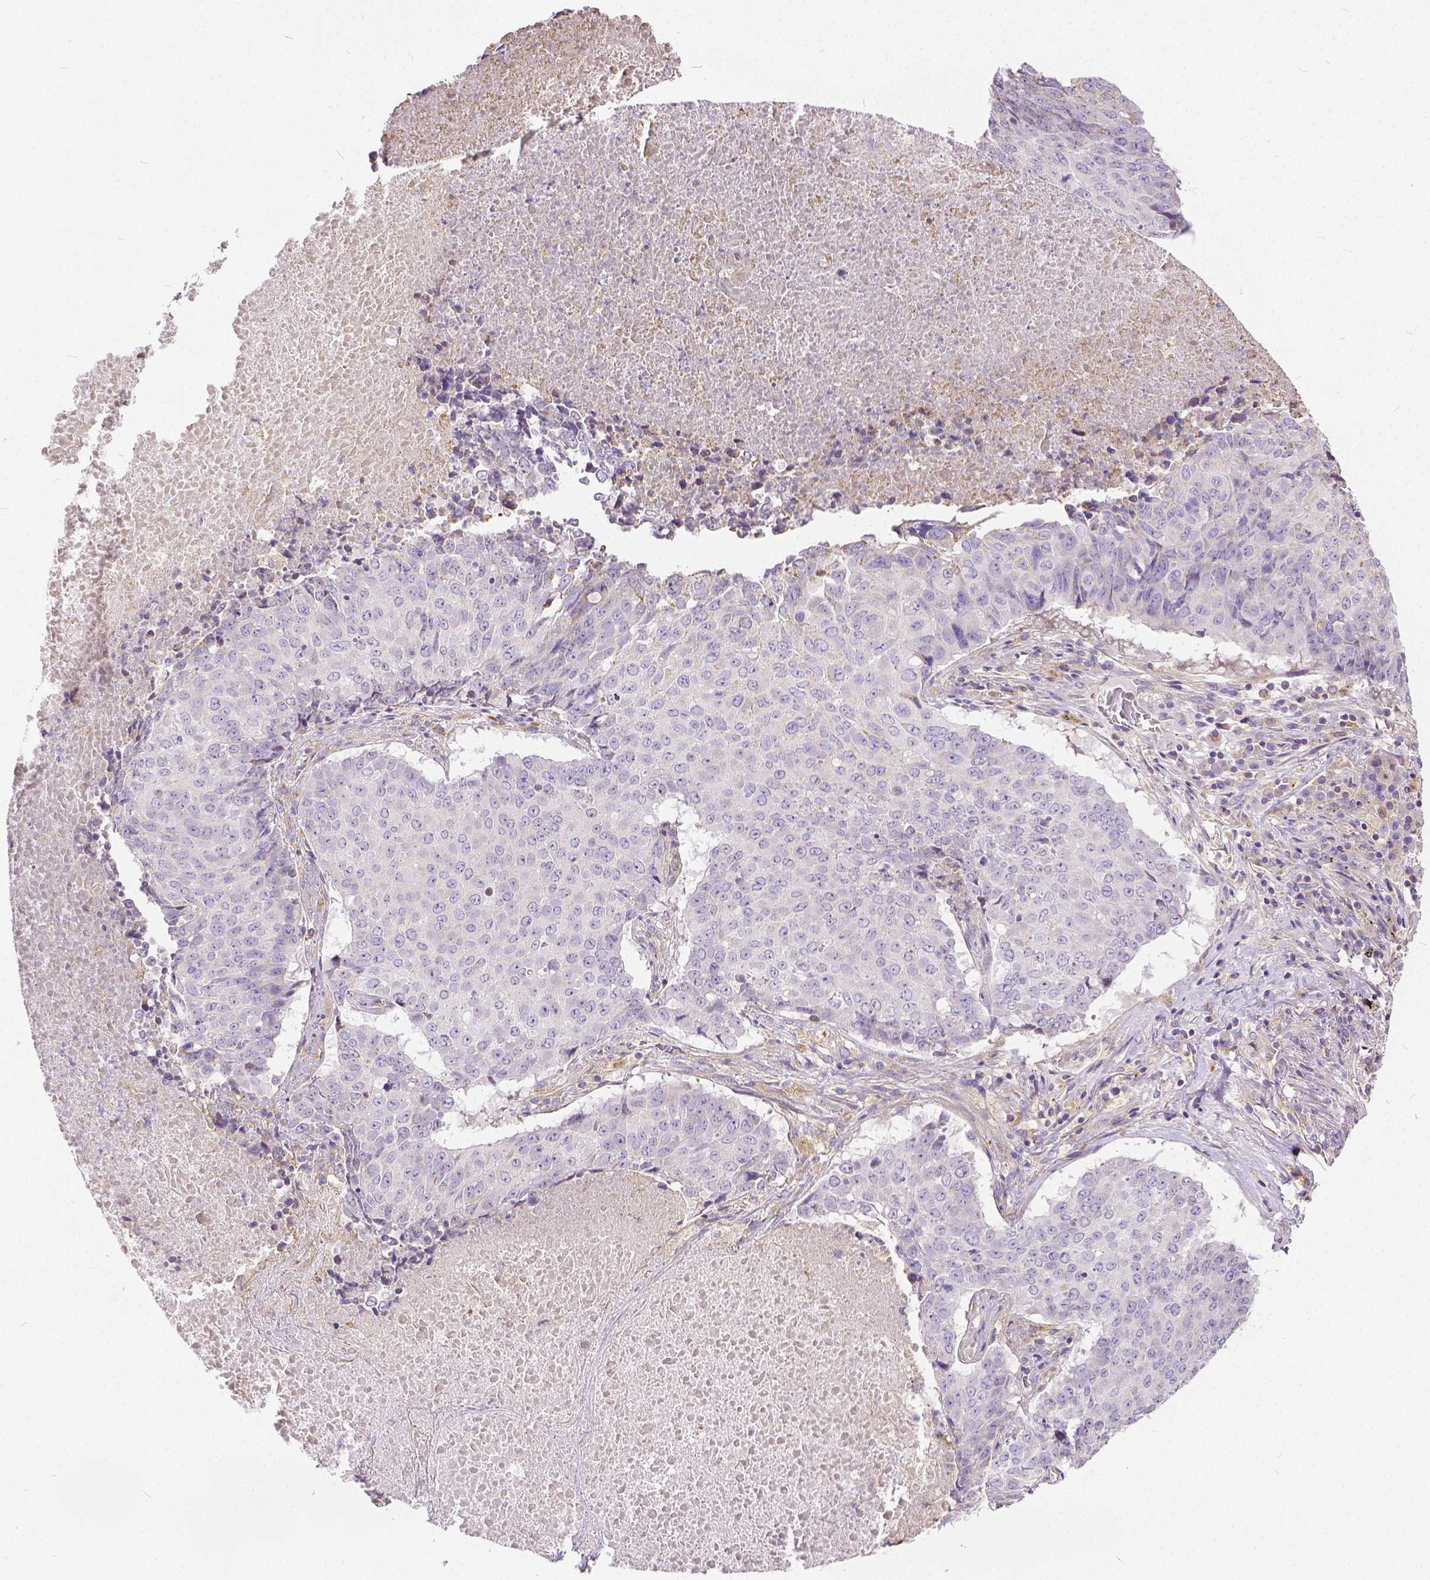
{"staining": {"intensity": "negative", "quantity": "none", "location": "none"}, "tissue": "lung cancer", "cell_type": "Tumor cells", "image_type": "cancer", "snomed": [{"axis": "morphology", "description": "Normal tissue, NOS"}, {"axis": "morphology", "description": "Squamous cell carcinoma, NOS"}, {"axis": "topography", "description": "Bronchus"}, {"axis": "topography", "description": "Lung"}], "caption": "High magnification brightfield microscopy of lung cancer (squamous cell carcinoma) stained with DAB (brown) and counterstained with hematoxylin (blue): tumor cells show no significant staining. Nuclei are stained in blue.", "gene": "CADM4", "patient": {"sex": "male", "age": 64}}